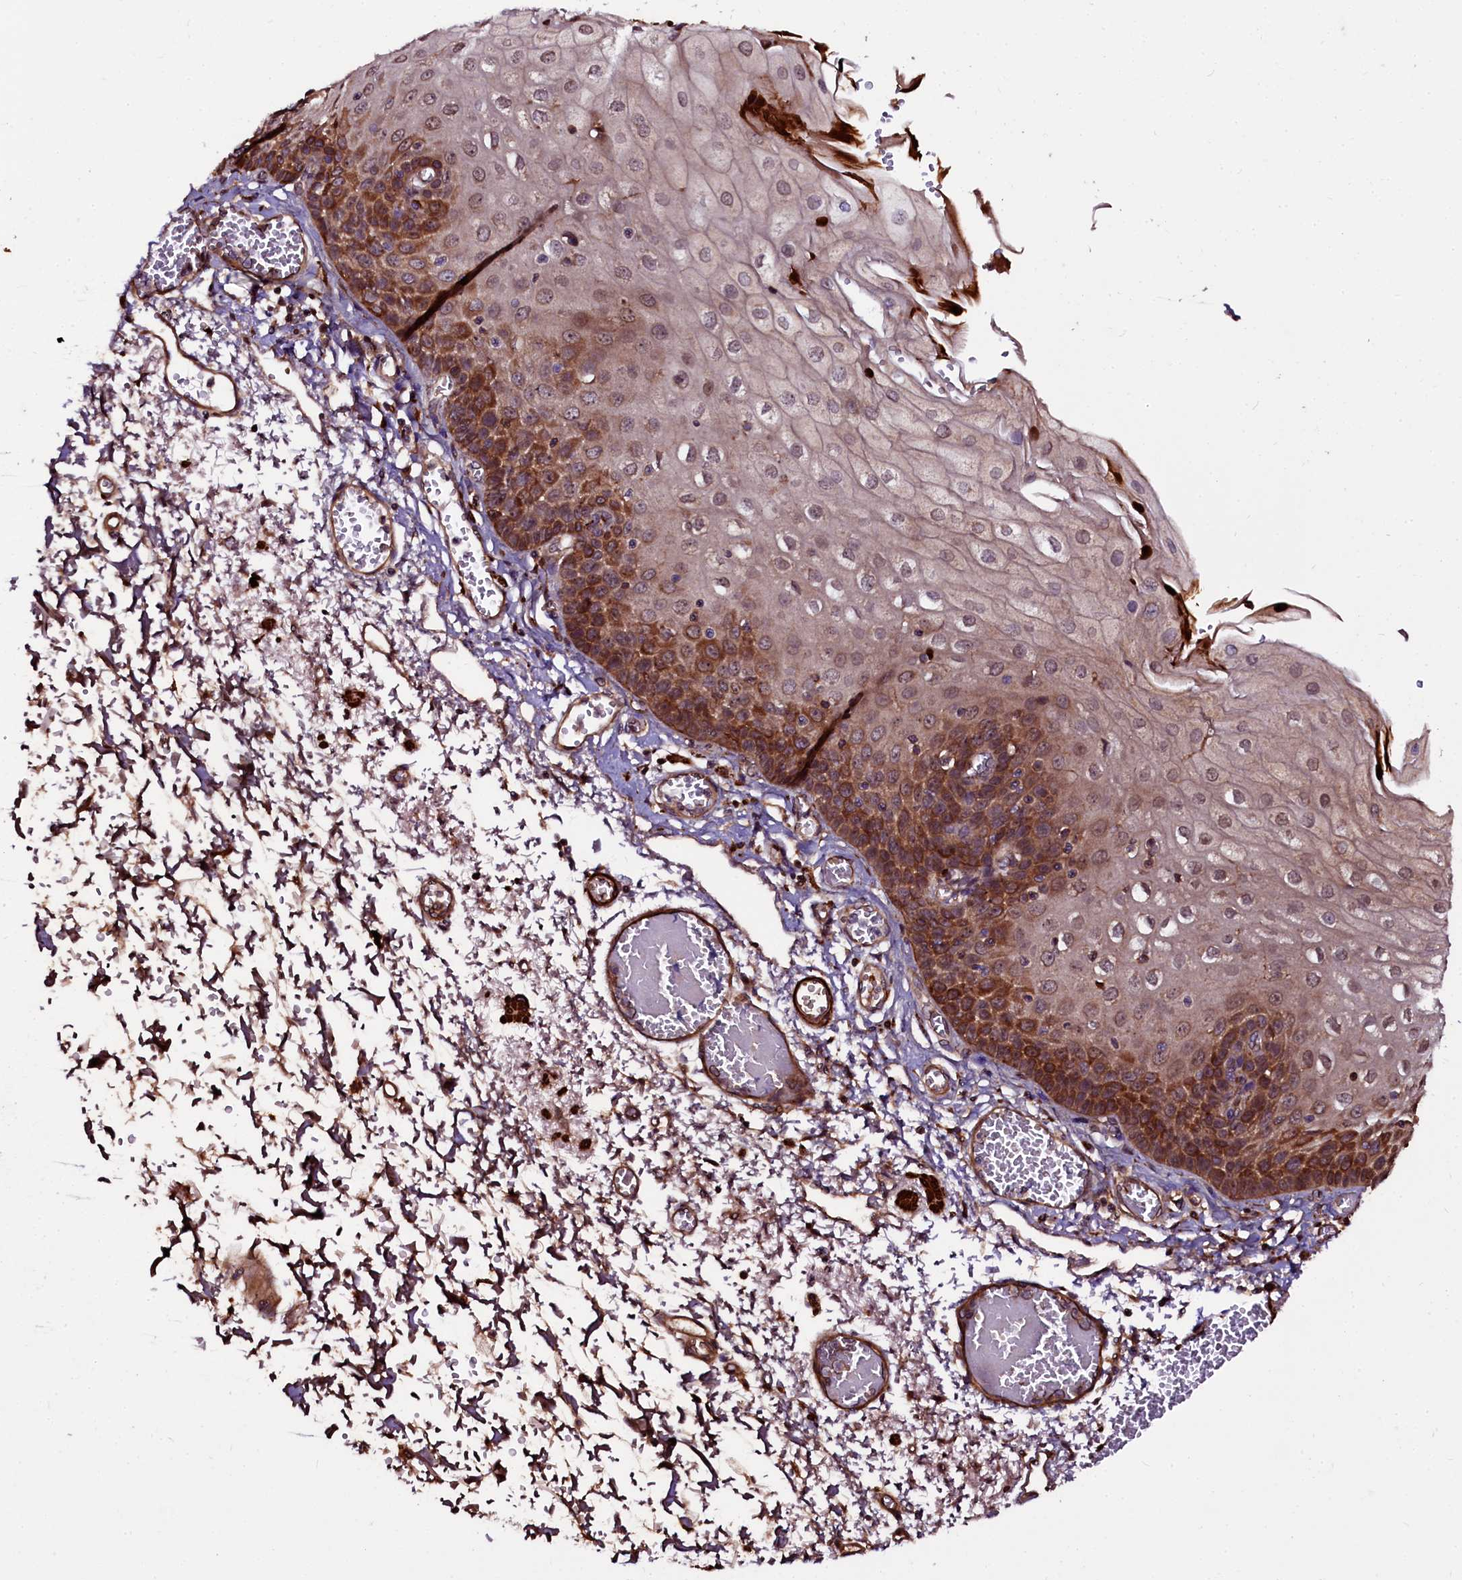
{"staining": {"intensity": "moderate", "quantity": ">75%", "location": "cytoplasmic/membranous,nuclear"}, "tissue": "esophagus", "cell_type": "Squamous epithelial cells", "image_type": "normal", "snomed": [{"axis": "morphology", "description": "Normal tissue, NOS"}, {"axis": "topography", "description": "Esophagus"}], "caption": "Immunohistochemistry (IHC) histopathology image of benign human esophagus stained for a protein (brown), which demonstrates medium levels of moderate cytoplasmic/membranous,nuclear positivity in about >75% of squamous epithelial cells.", "gene": "N4BP1", "patient": {"sex": "male", "age": 81}}